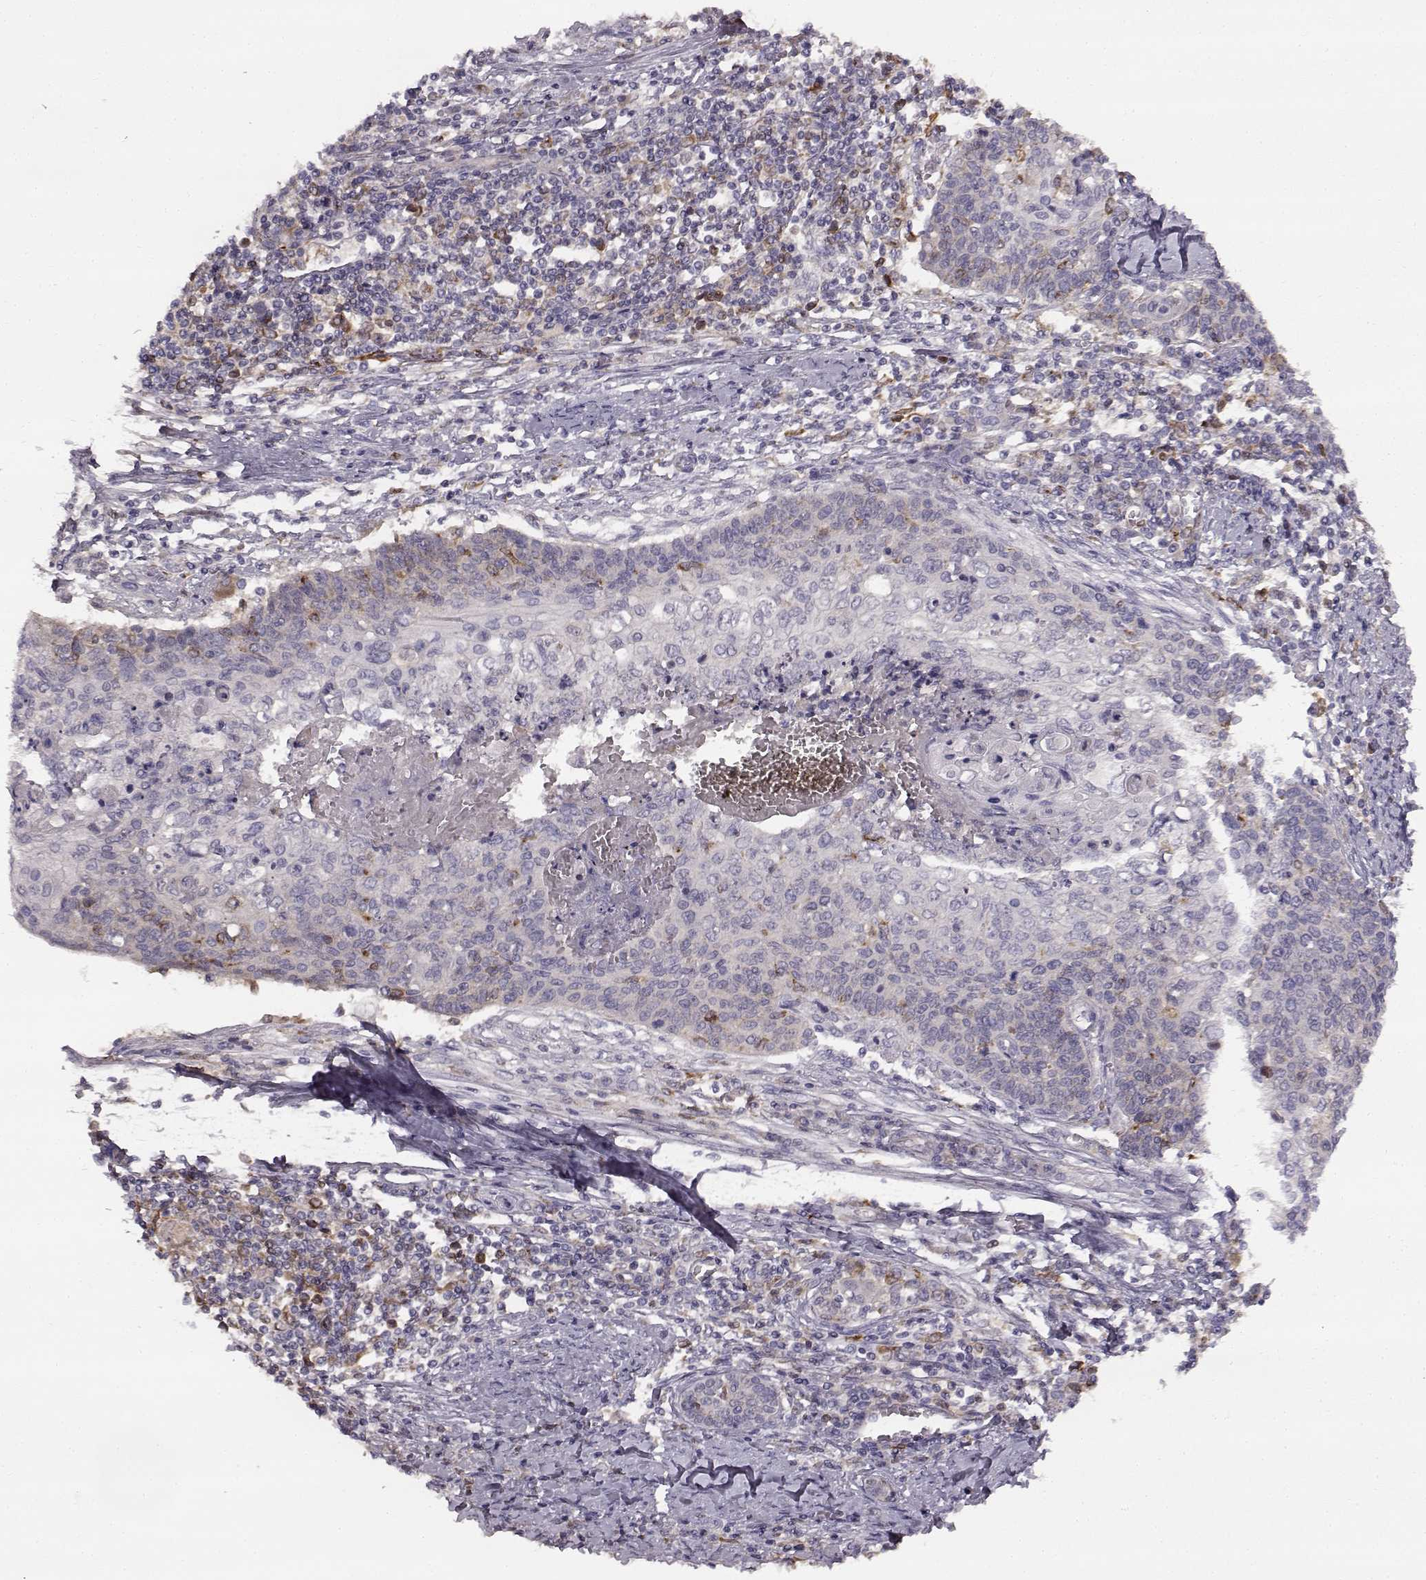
{"staining": {"intensity": "negative", "quantity": "none", "location": "none"}, "tissue": "cervical cancer", "cell_type": "Tumor cells", "image_type": "cancer", "snomed": [{"axis": "morphology", "description": "Squamous cell carcinoma, NOS"}, {"axis": "topography", "description": "Cervix"}], "caption": "The IHC micrograph has no significant staining in tumor cells of cervical squamous cell carcinoma tissue.", "gene": "SPAG17", "patient": {"sex": "female", "age": 39}}